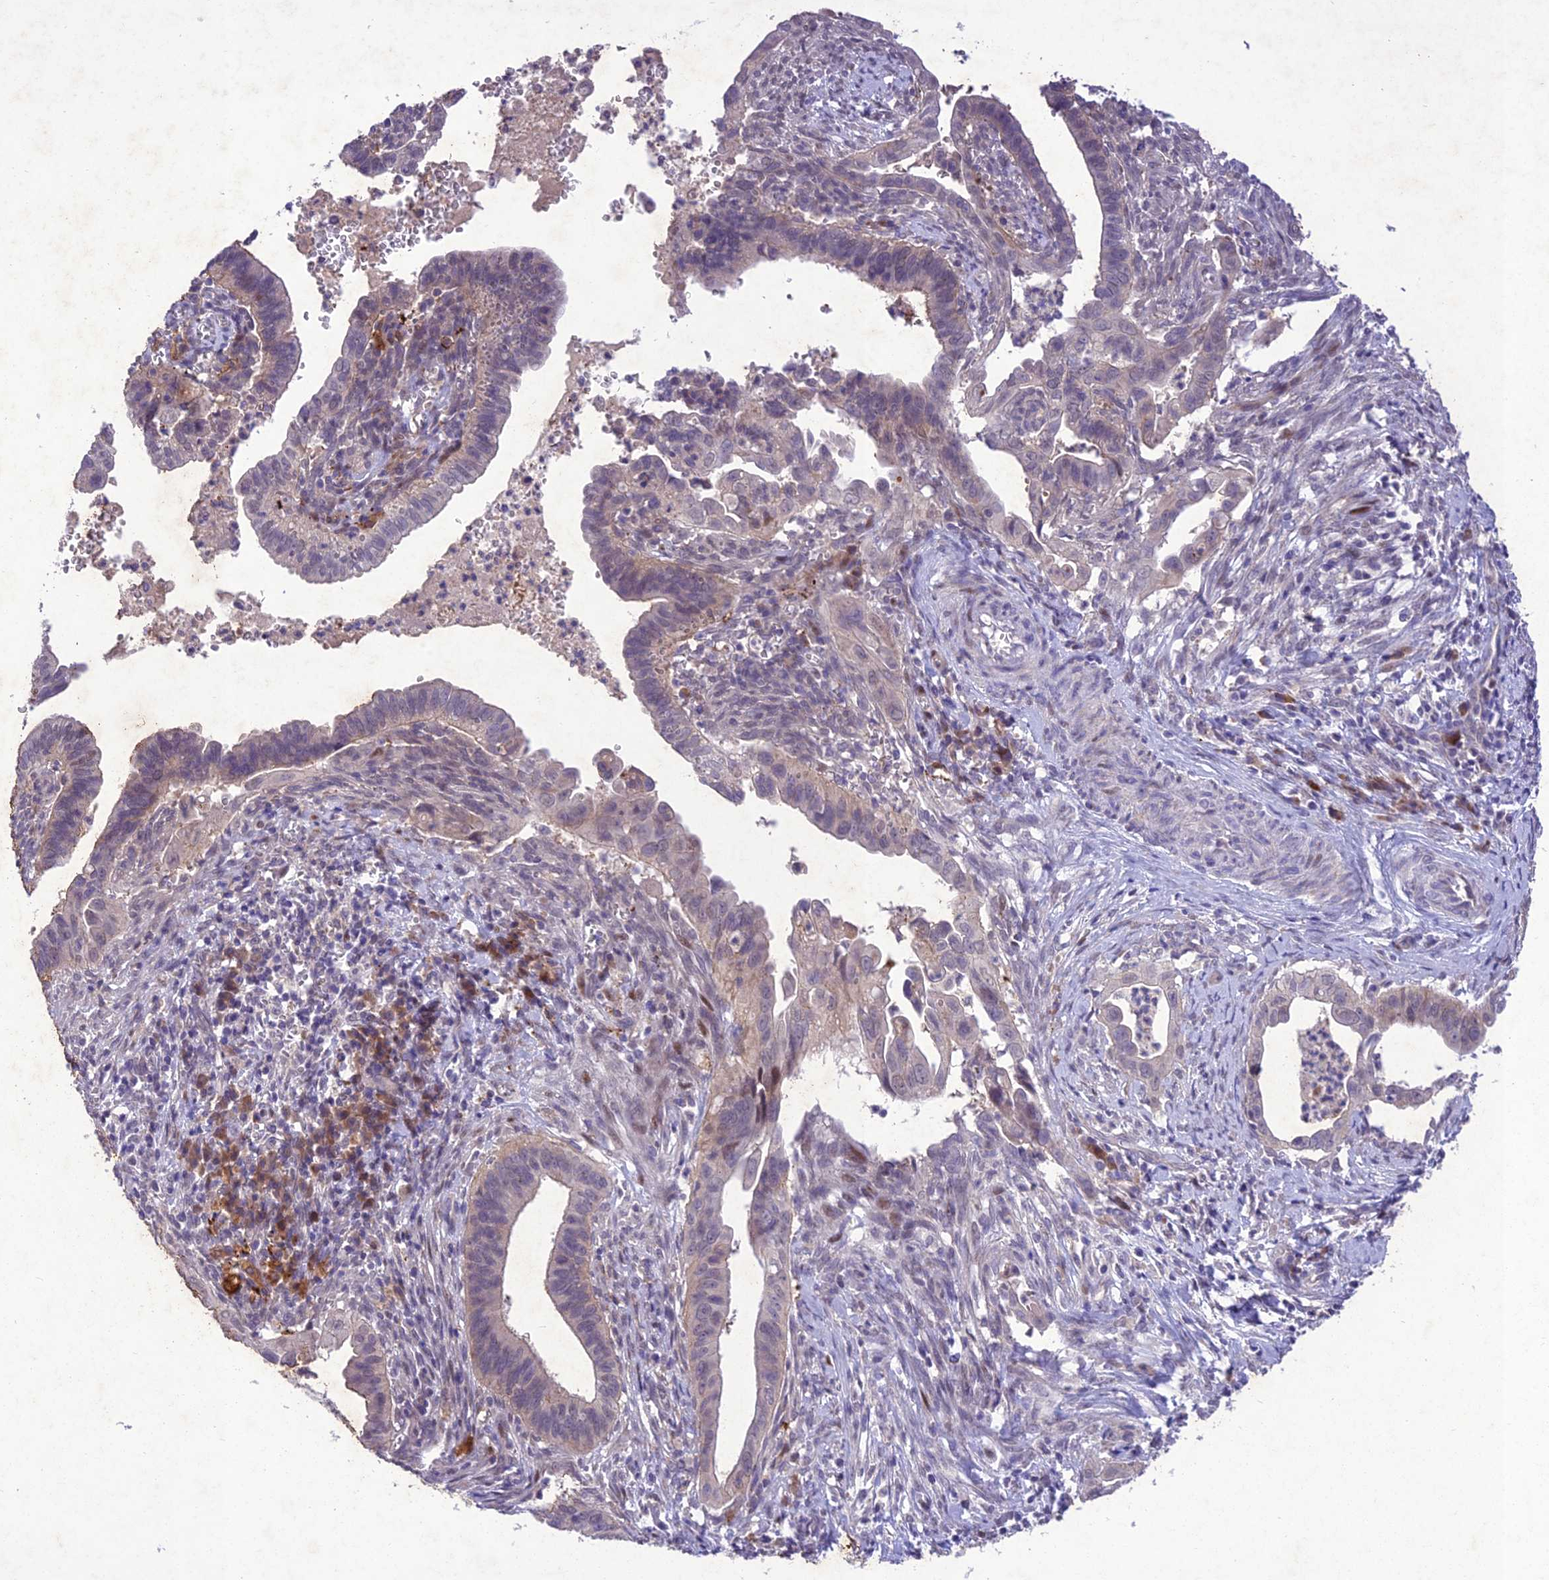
{"staining": {"intensity": "weak", "quantity": "25%-75%", "location": "cytoplasmic/membranous,nuclear"}, "tissue": "cervical cancer", "cell_type": "Tumor cells", "image_type": "cancer", "snomed": [{"axis": "morphology", "description": "Adenocarcinoma, NOS"}, {"axis": "topography", "description": "Cervix"}], "caption": "An immunohistochemistry (IHC) micrograph of neoplastic tissue is shown. Protein staining in brown shows weak cytoplasmic/membranous and nuclear positivity in cervical cancer within tumor cells.", "gene": "ANKRD52", "patient": {"sex": "female", "age": 42}}